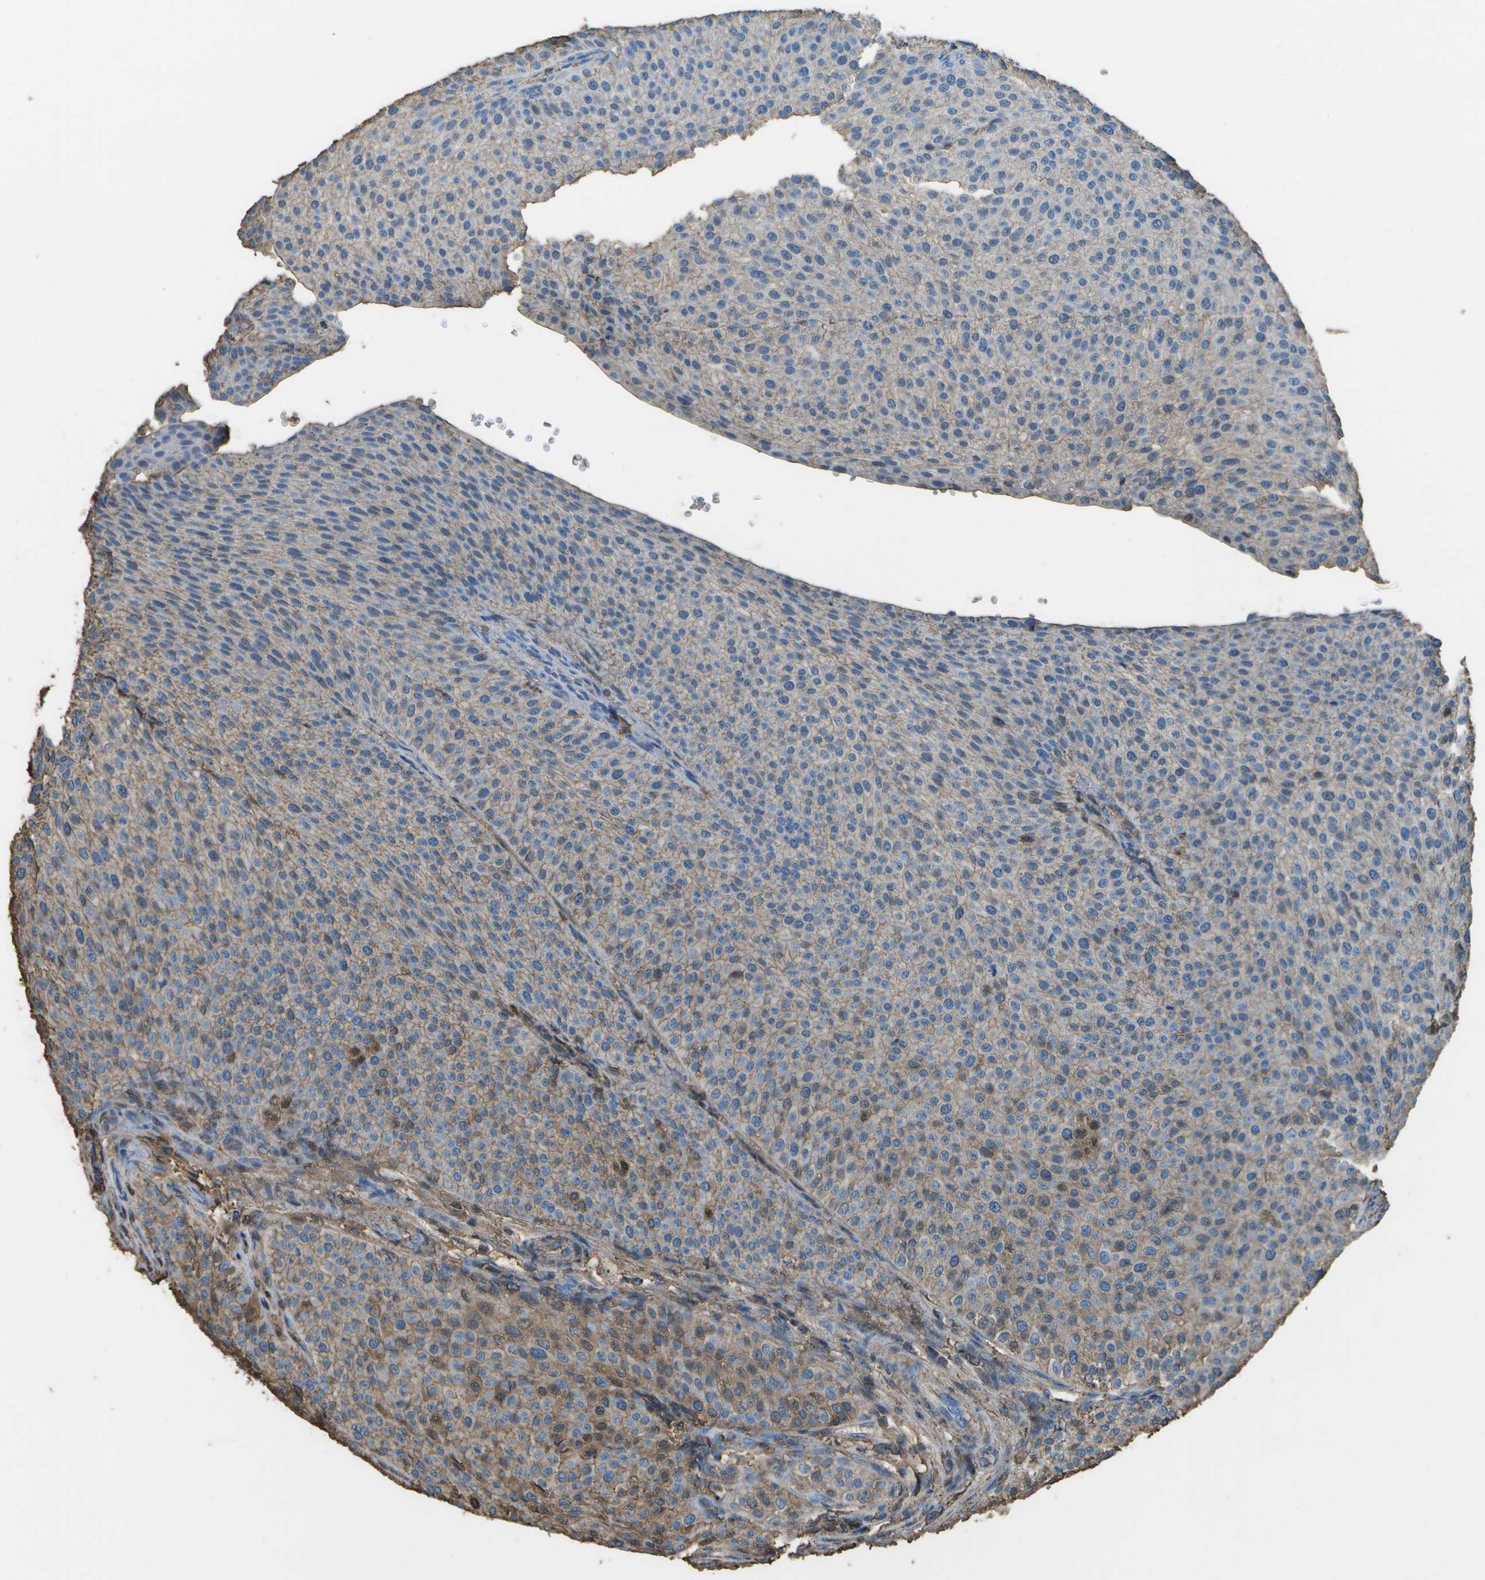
{"staining": {"intensity": "weak", "quantity": "25%-75%", "location": "cytoplasmic/membranous"}, "tissue": "urothelial cancer", "cell_type": "Tumor cells", "image_type": "cancer", "snomed": [{"axis": "morphology", "description": "Urothelial carcinoma, Low grade"}, {"axis": "topography", "description": "Smooth muscle"}, {"axis": "topography", "description": "Urinary bladder"}], "caption": "A brown stain highlights weak cytoplasmic/membranous positivity of a protein in human urothelial carcinoma (low-grade) tumor cells.", "gene": "CYP4F11", "patient": {"sex": "male", "age": 60}}